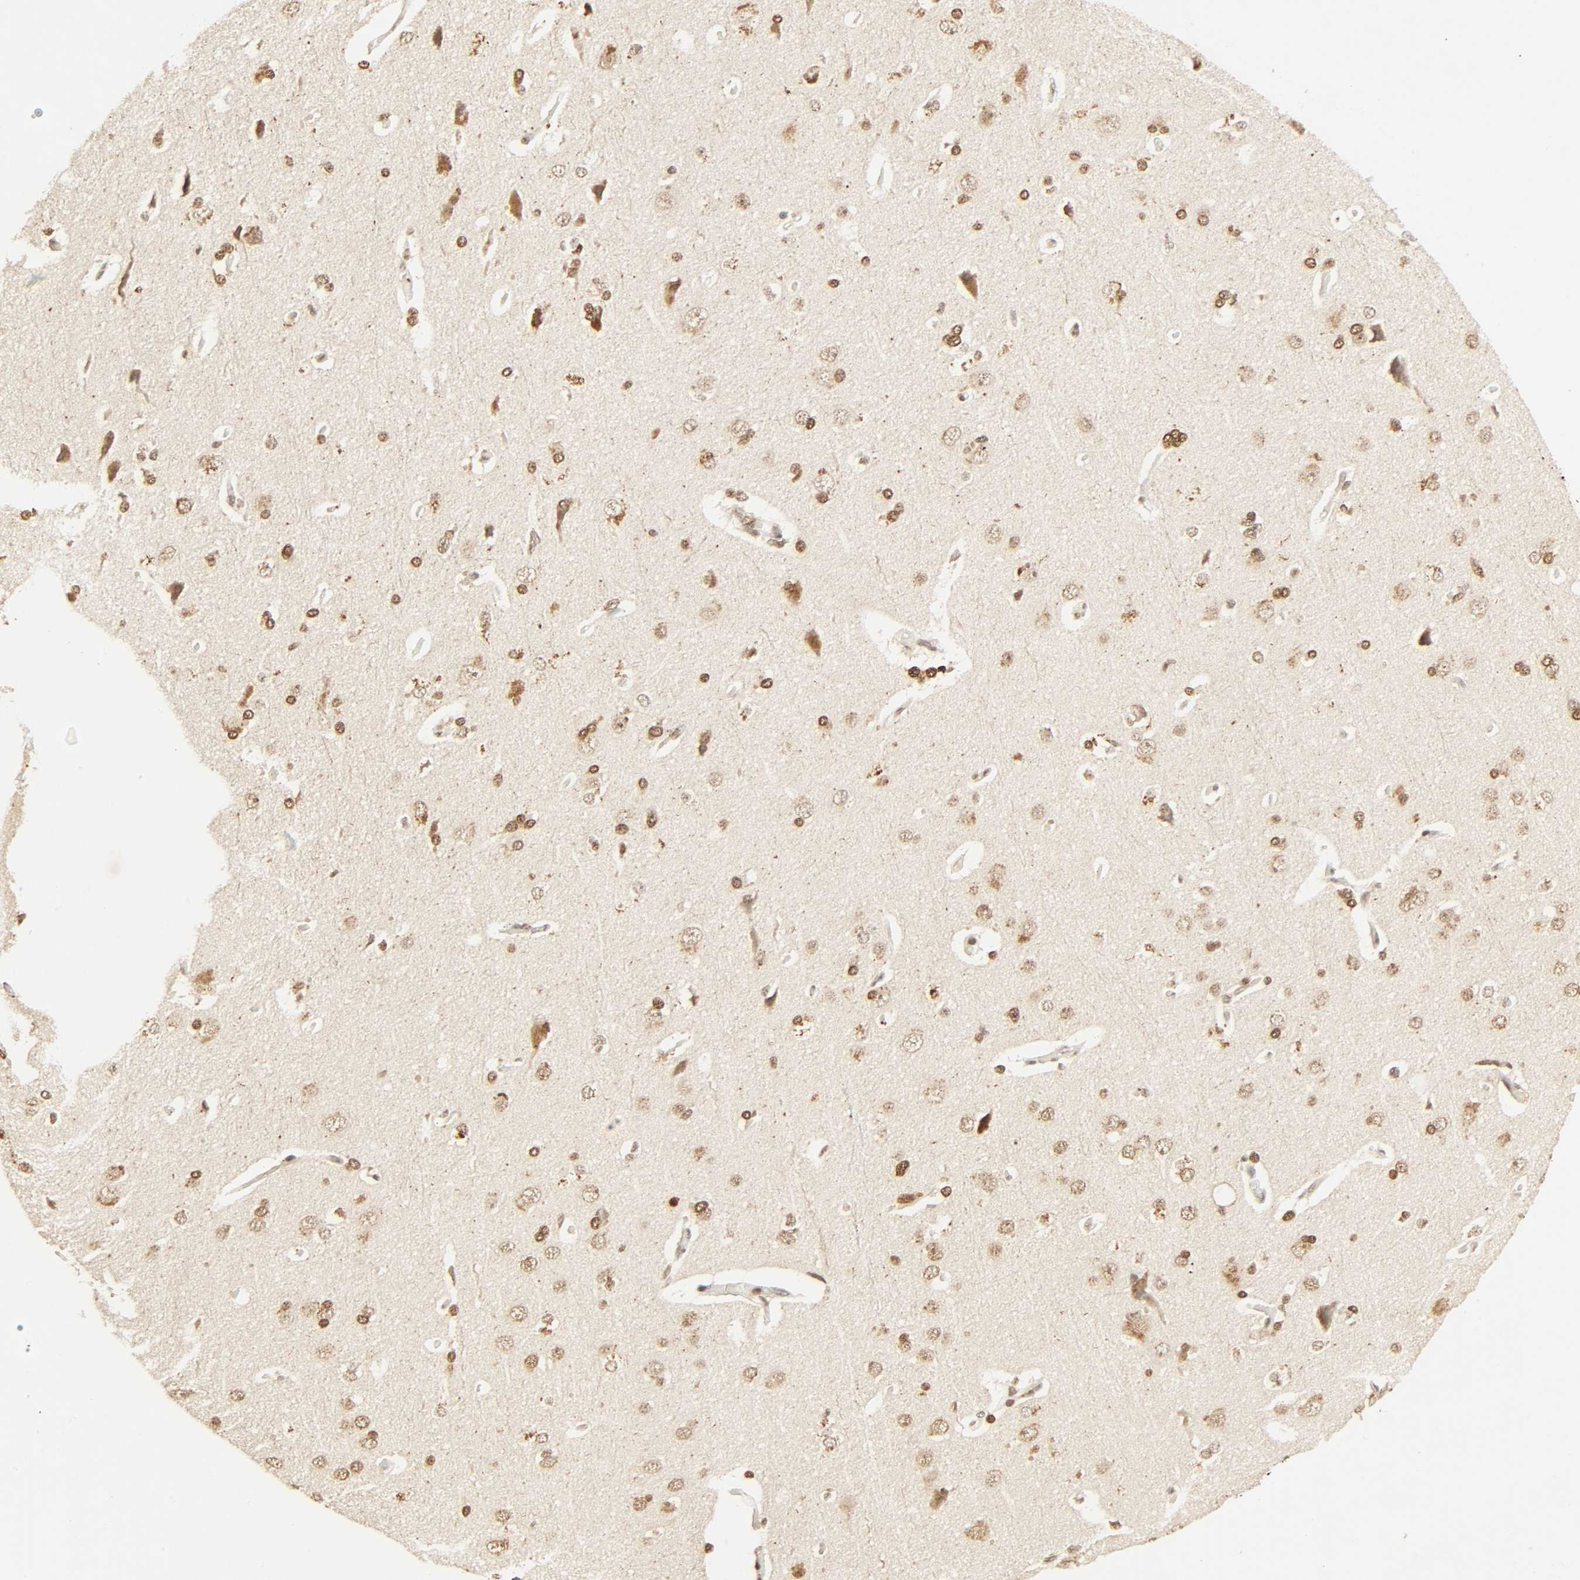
{"staining": {"intensity": "moderate", "quantity": ">75%", "location": "nuclear"}, "tissue": "cerebral cortex", "cell_type": "Endothelial cells", "image_type": "normal", "snomed": [{"axis": "morphology", "description": "Normal tissue, NOS"}, {"axis": "topography", "description": "Cerebral cortex"}], "caption": "Approximately >75% of endothelial cells in benign human cerebral cortex reveal moderate nuclear protein positivity as visualized by brown immunohistochemical staining.", "gene": "UBC", "patient": {"sex": "male", "age": 62}}